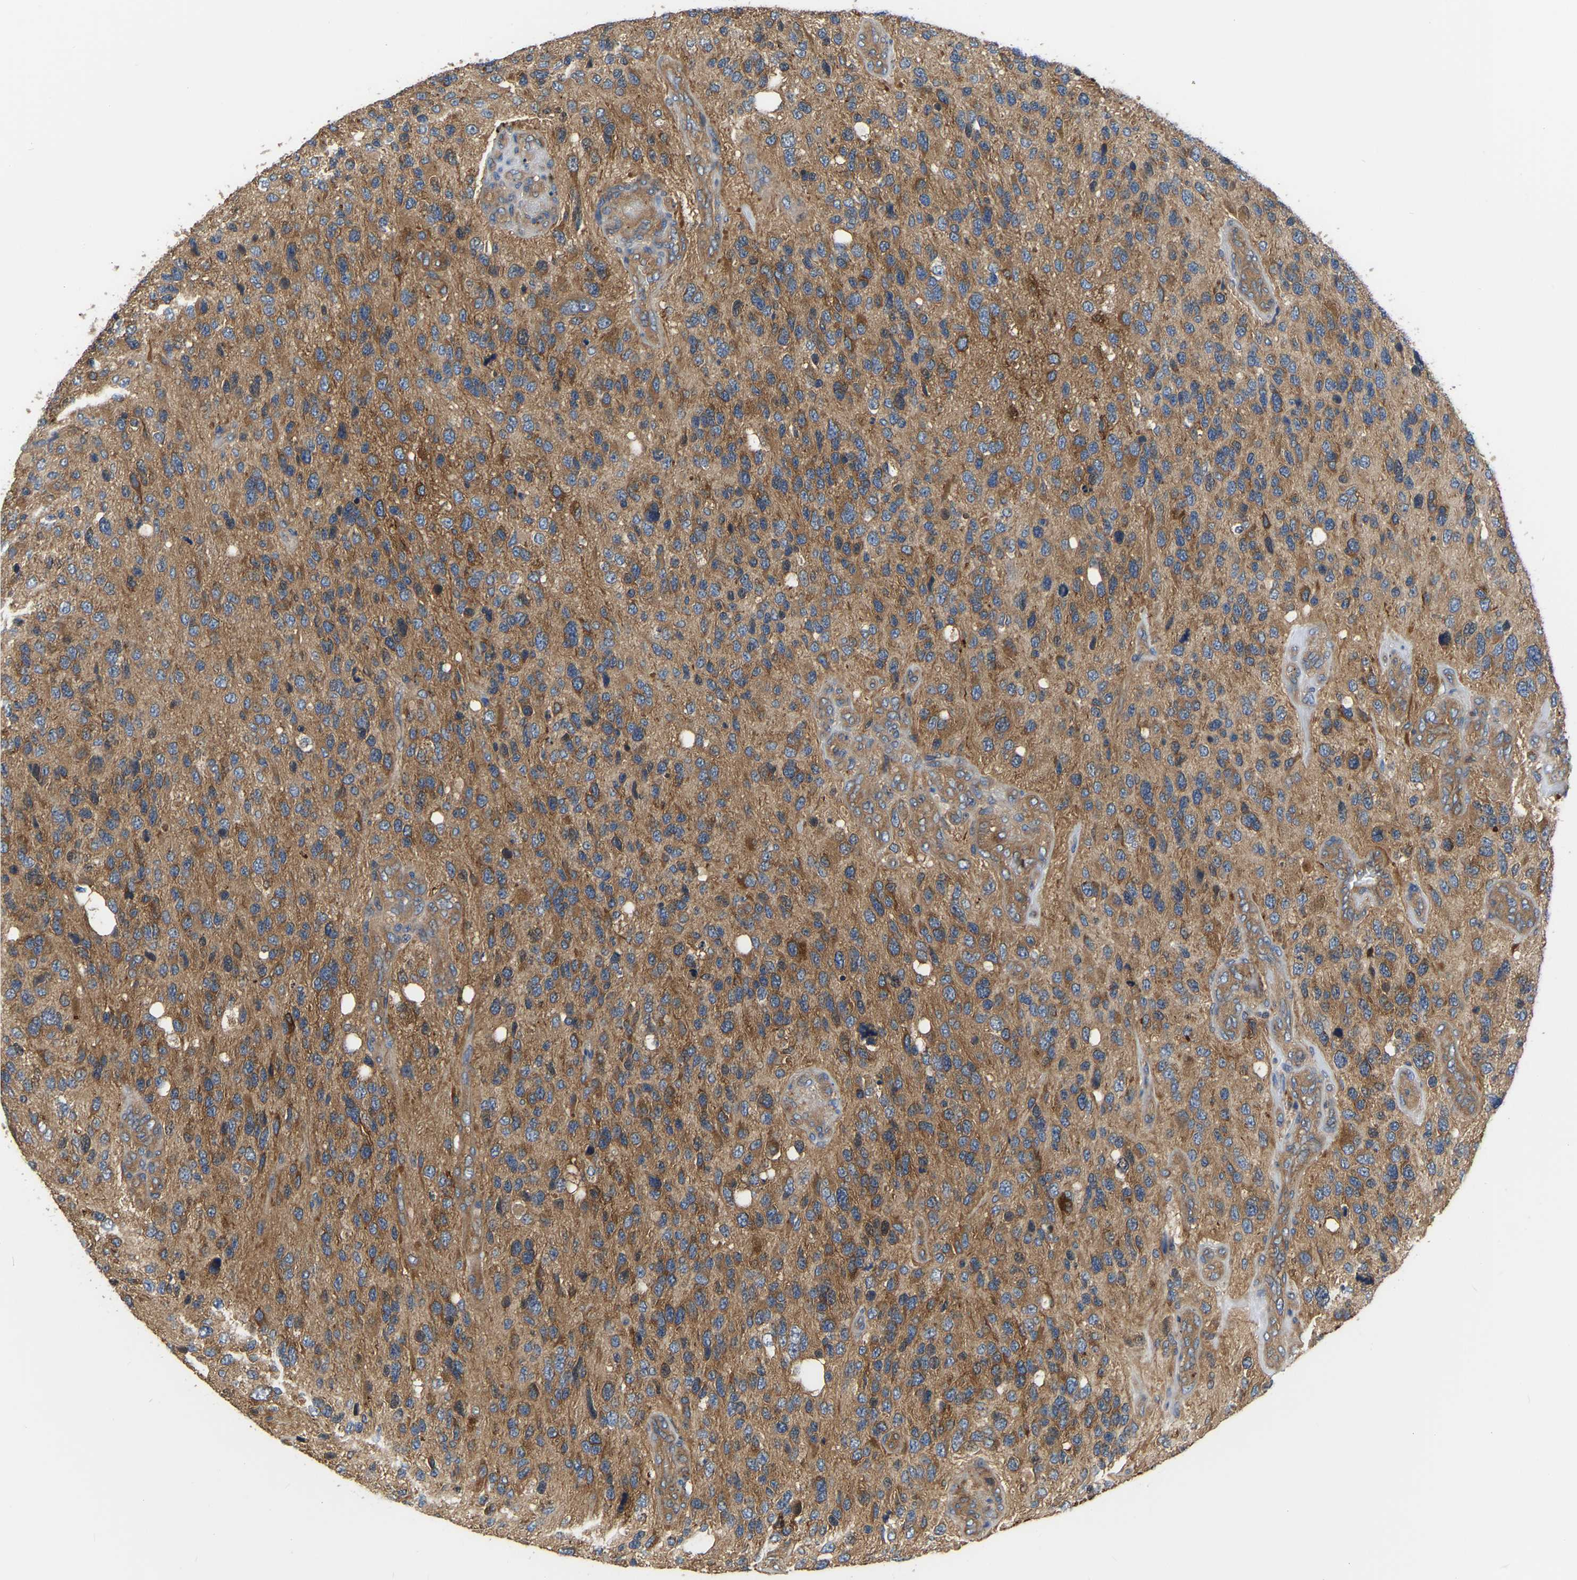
{"staining": {"intensity": "moderate", "quantity": ">75%", "location": "cytoplasmic/membranous"}, "tissue": "glioma", "cell_type": "Tumor cells", "image_type": "cancer", "snomed": [{"axis": "morphology", "description": "Glioma, malignant, High grade"}, {"axis": "topography", "description": "Brain"}], "caption": "About >75% of tumor cells in glioma exhibit moderate cytoplasmic/membranous protein expression as visualized by brown immunohistochemical staining.", "gene": "GARS1", "patient": {"sex": "female", "age": 58}}